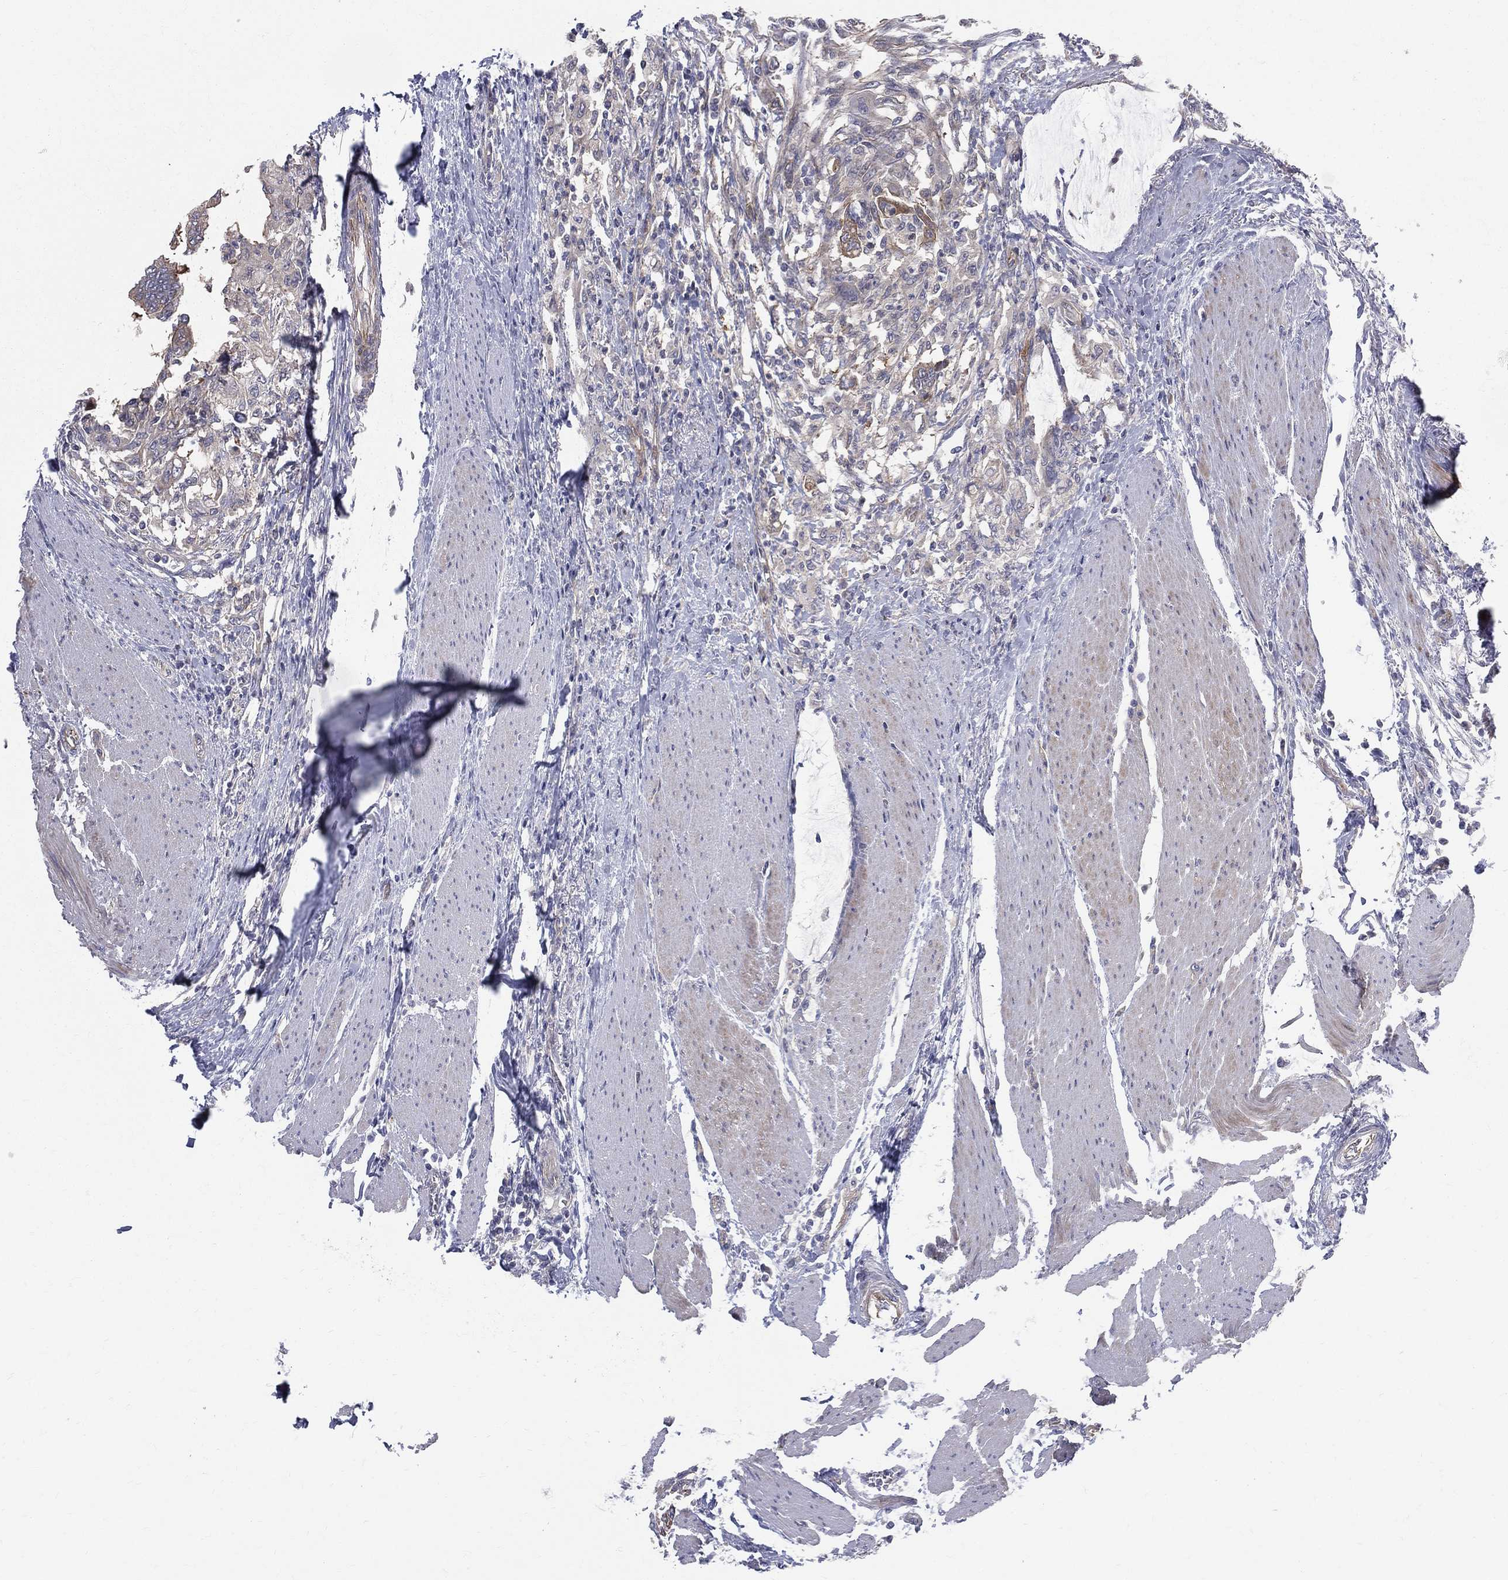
{"staining": {"intensity": "moderate", "quantity": "<25%", "location": "cytoplasmic/membranous"}, "tissue": "colorectal cancer", "cell_type": "Tumor cells", "image_type": "cancer", "snomed": [{"axis": "morphology", "description": "Normal tissue, NOS"}, {"axis": "morphology", "description": "Adenocarcinoma, NOS"}, {"axis": "topography", "description": "Rectum"}, {"axis": "topography", "description": "Peripheral nerve tissue"}], "caption": "A histopathology image of human adenocarcinoma (colorectal) stained for a protein demonstrates moderate cytoplasmic/membranous brown staining in tumor cells.", "gene": "POMZP3", "patient": {"sex": "male", "age": 92}}